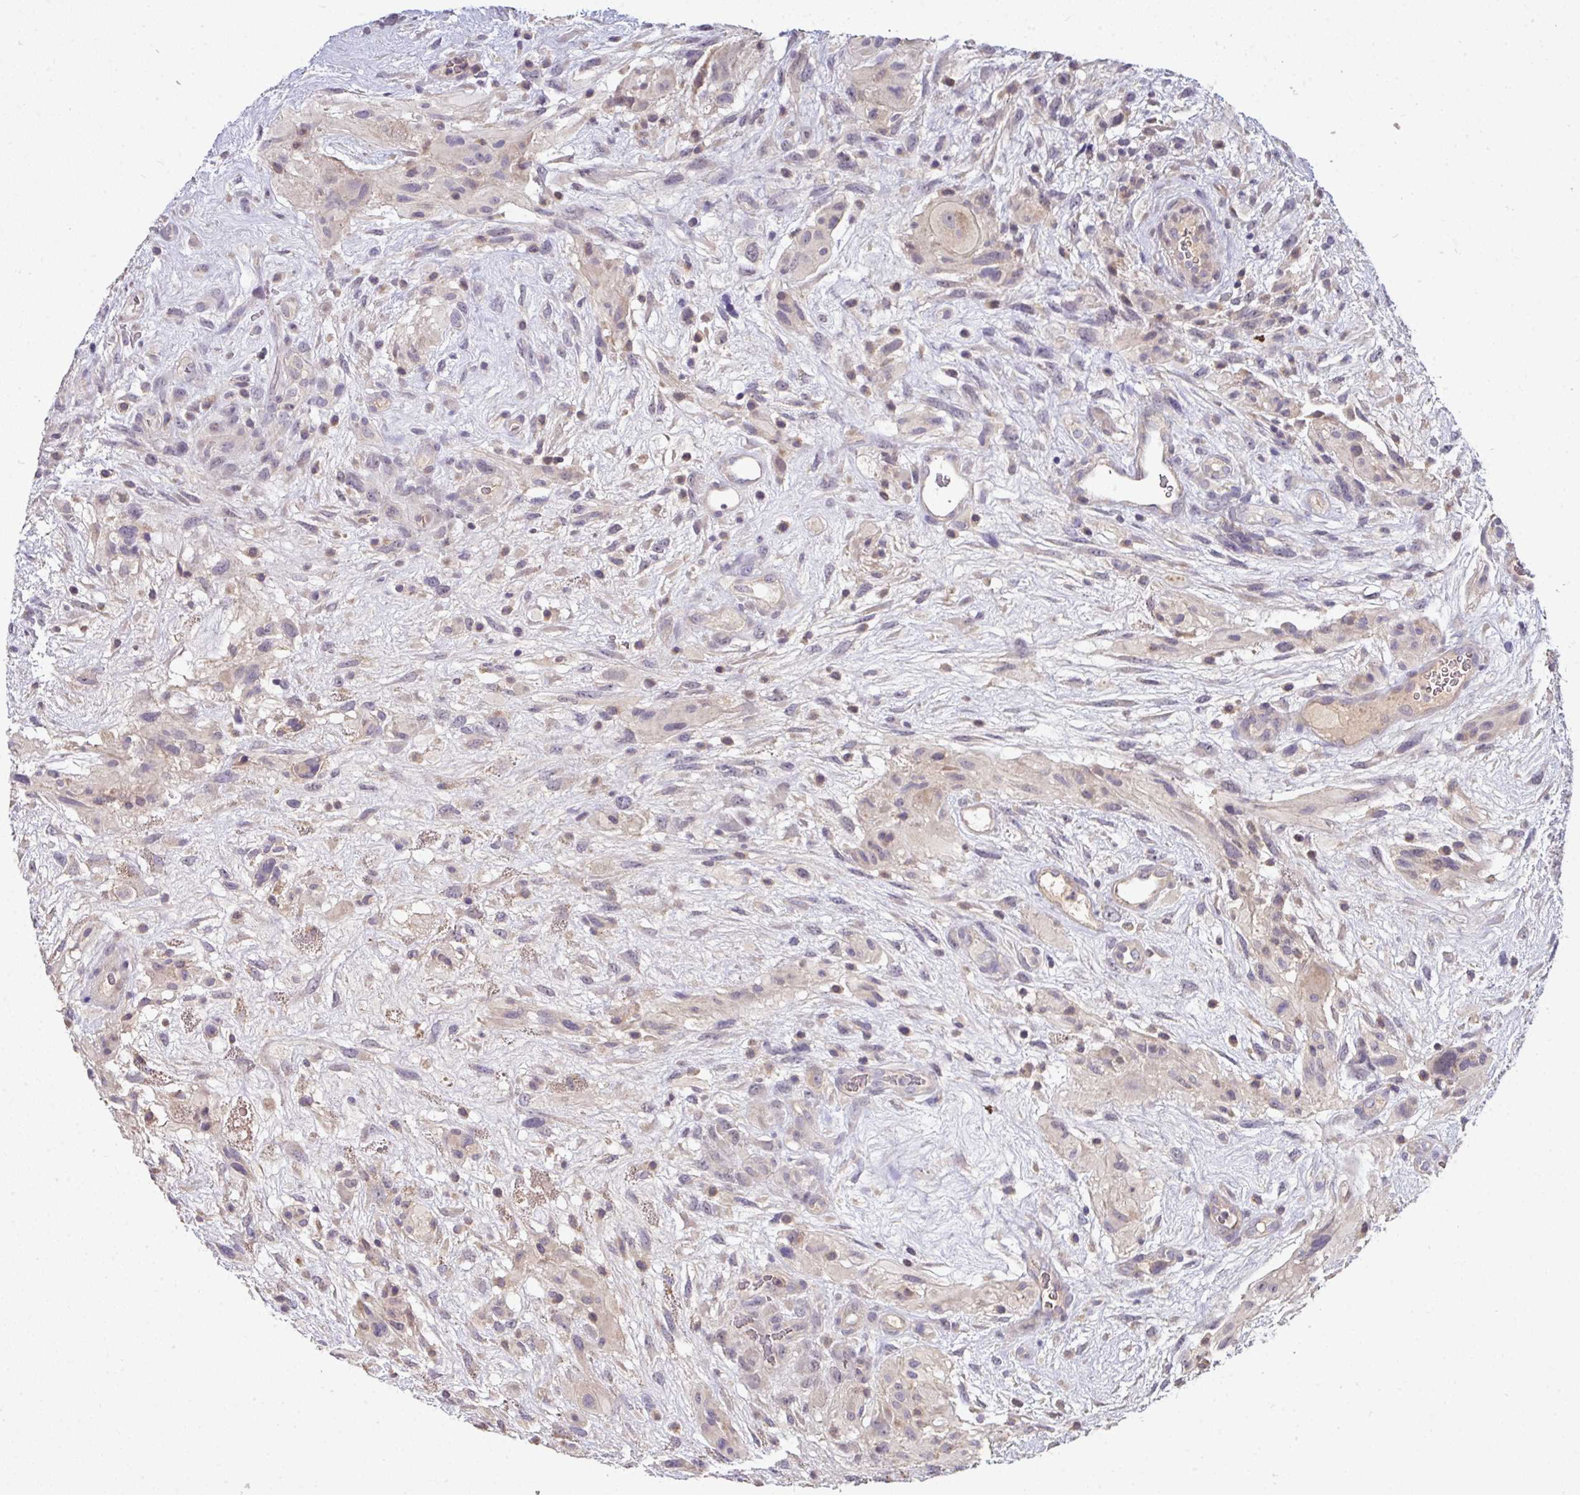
{"staining": {"intensity": "negative", "quantity": "none", "location": "none"}, "tissue": "glioma", "cell_type": "Tumor cells", "image_type": "cancer", "snomed": [{"axis": "morphology", "description": "Glioma, malignant, High grade"}, {"axis": "topography", "description": "Brain"}], "caption": "This histopathology image is of malignant glioma (high-grade) stained with immunohistochemistry to label a protein in brown with the nuclei are counter-stained blue. There is no positivity in tumor cells.", "gene": "AEBP2", "patient": {"sex": "male", "age": 61}}